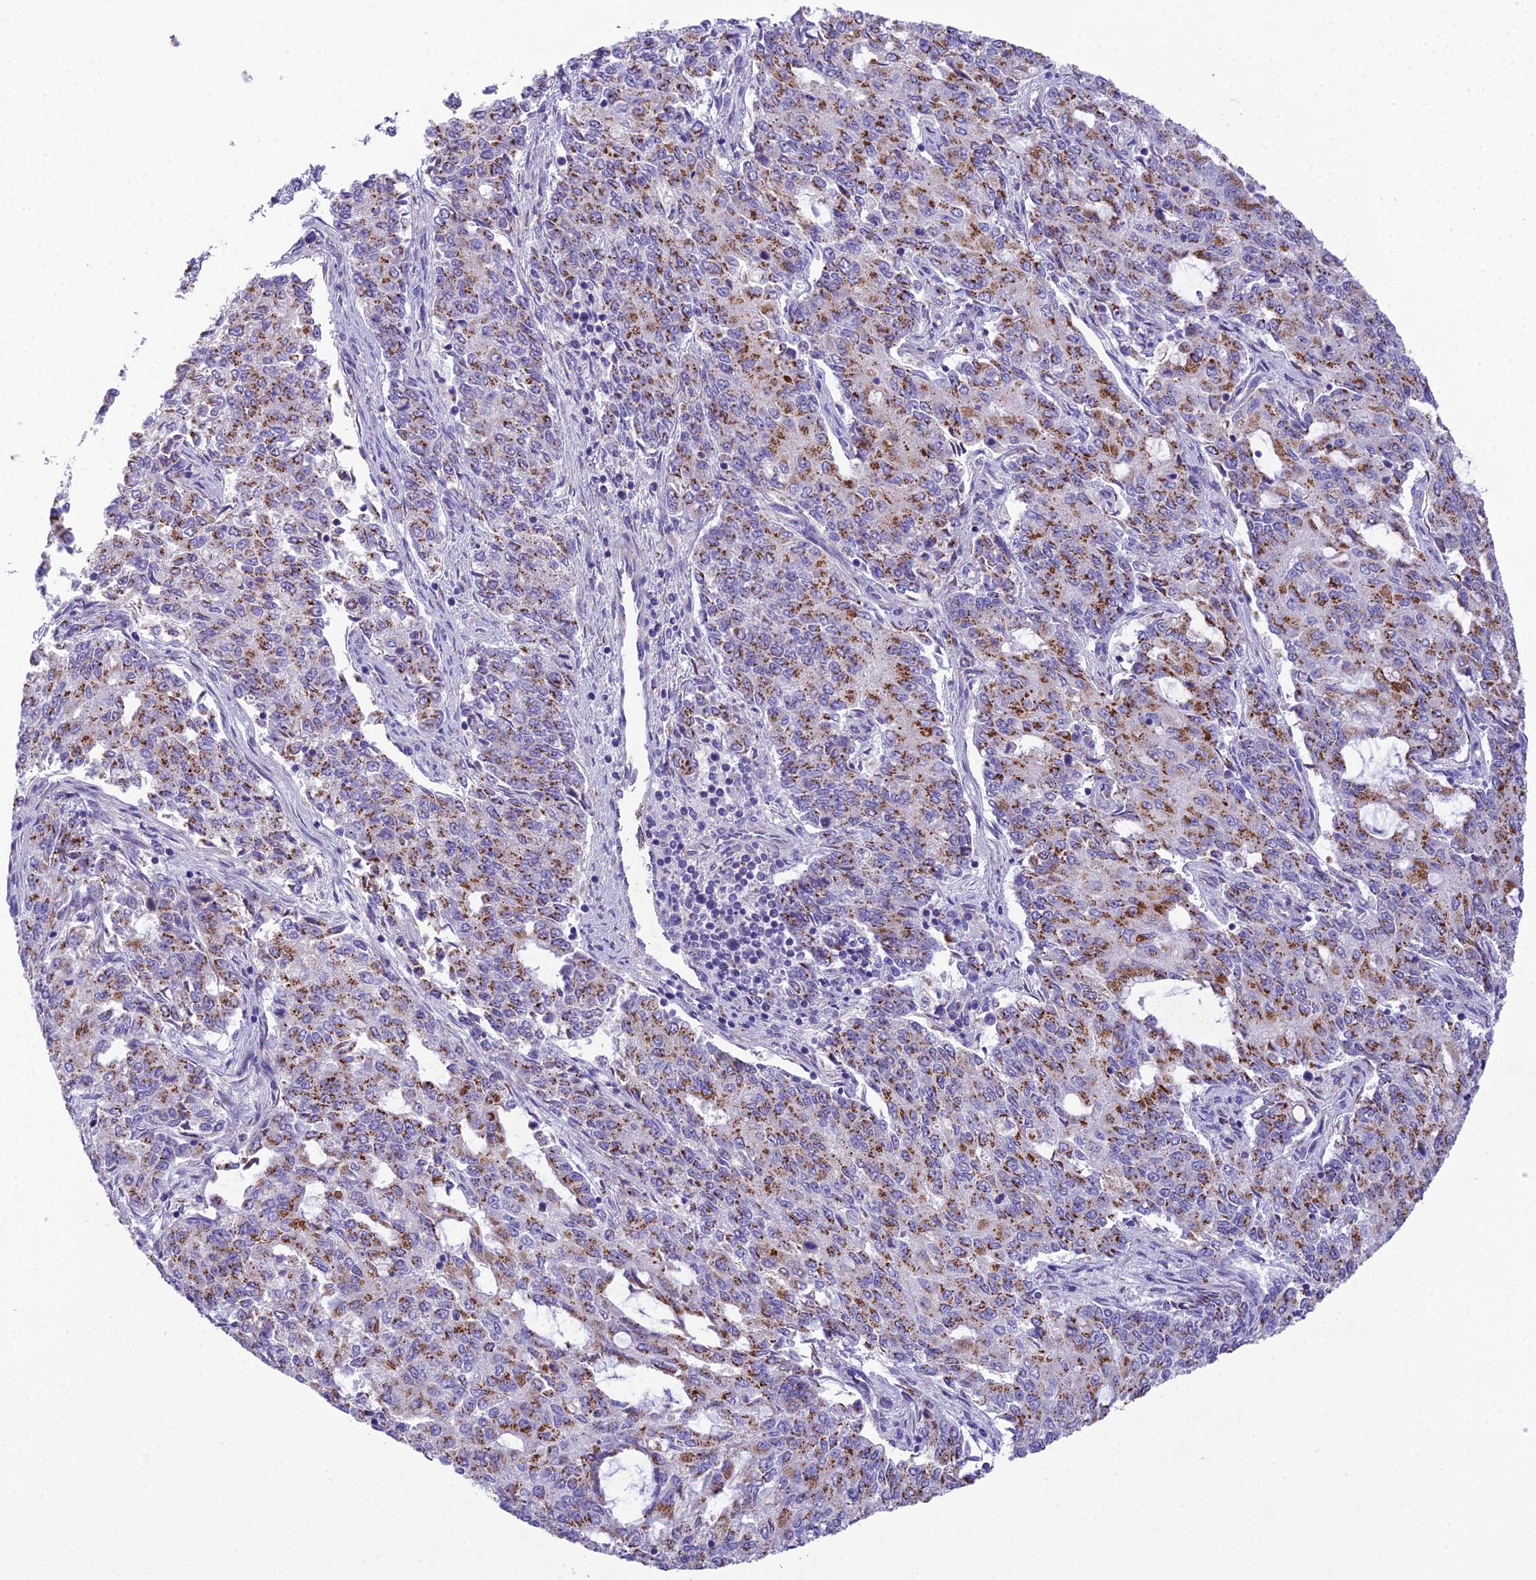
{"staining": {"intensity": "moderate", "quantity": ">75%", "location": "cytoplasmic/membranous"}, "tissue": "endometrial cancer", "cell_type": "Tumor cells", "image_type": "cancer", "snomed": [{"axis": "morphology", "description": "Adenocarcinoma, NOS"}, {"axis": "topography", "description": "Endometrium"}], "caption": "High-magnification brightfield microscopy of adenocarcinoma (endometrial) stained with DAB (3,3'-diaminobenzidine) (brown) and counterstained with hematoxylin (blue). tumor cells exhibit moderate cytoplasmic/membranous positivity is seen in about>75% of cells.", "gene": "GFRA1", "patient": {"sex": "female", "age": 50}}